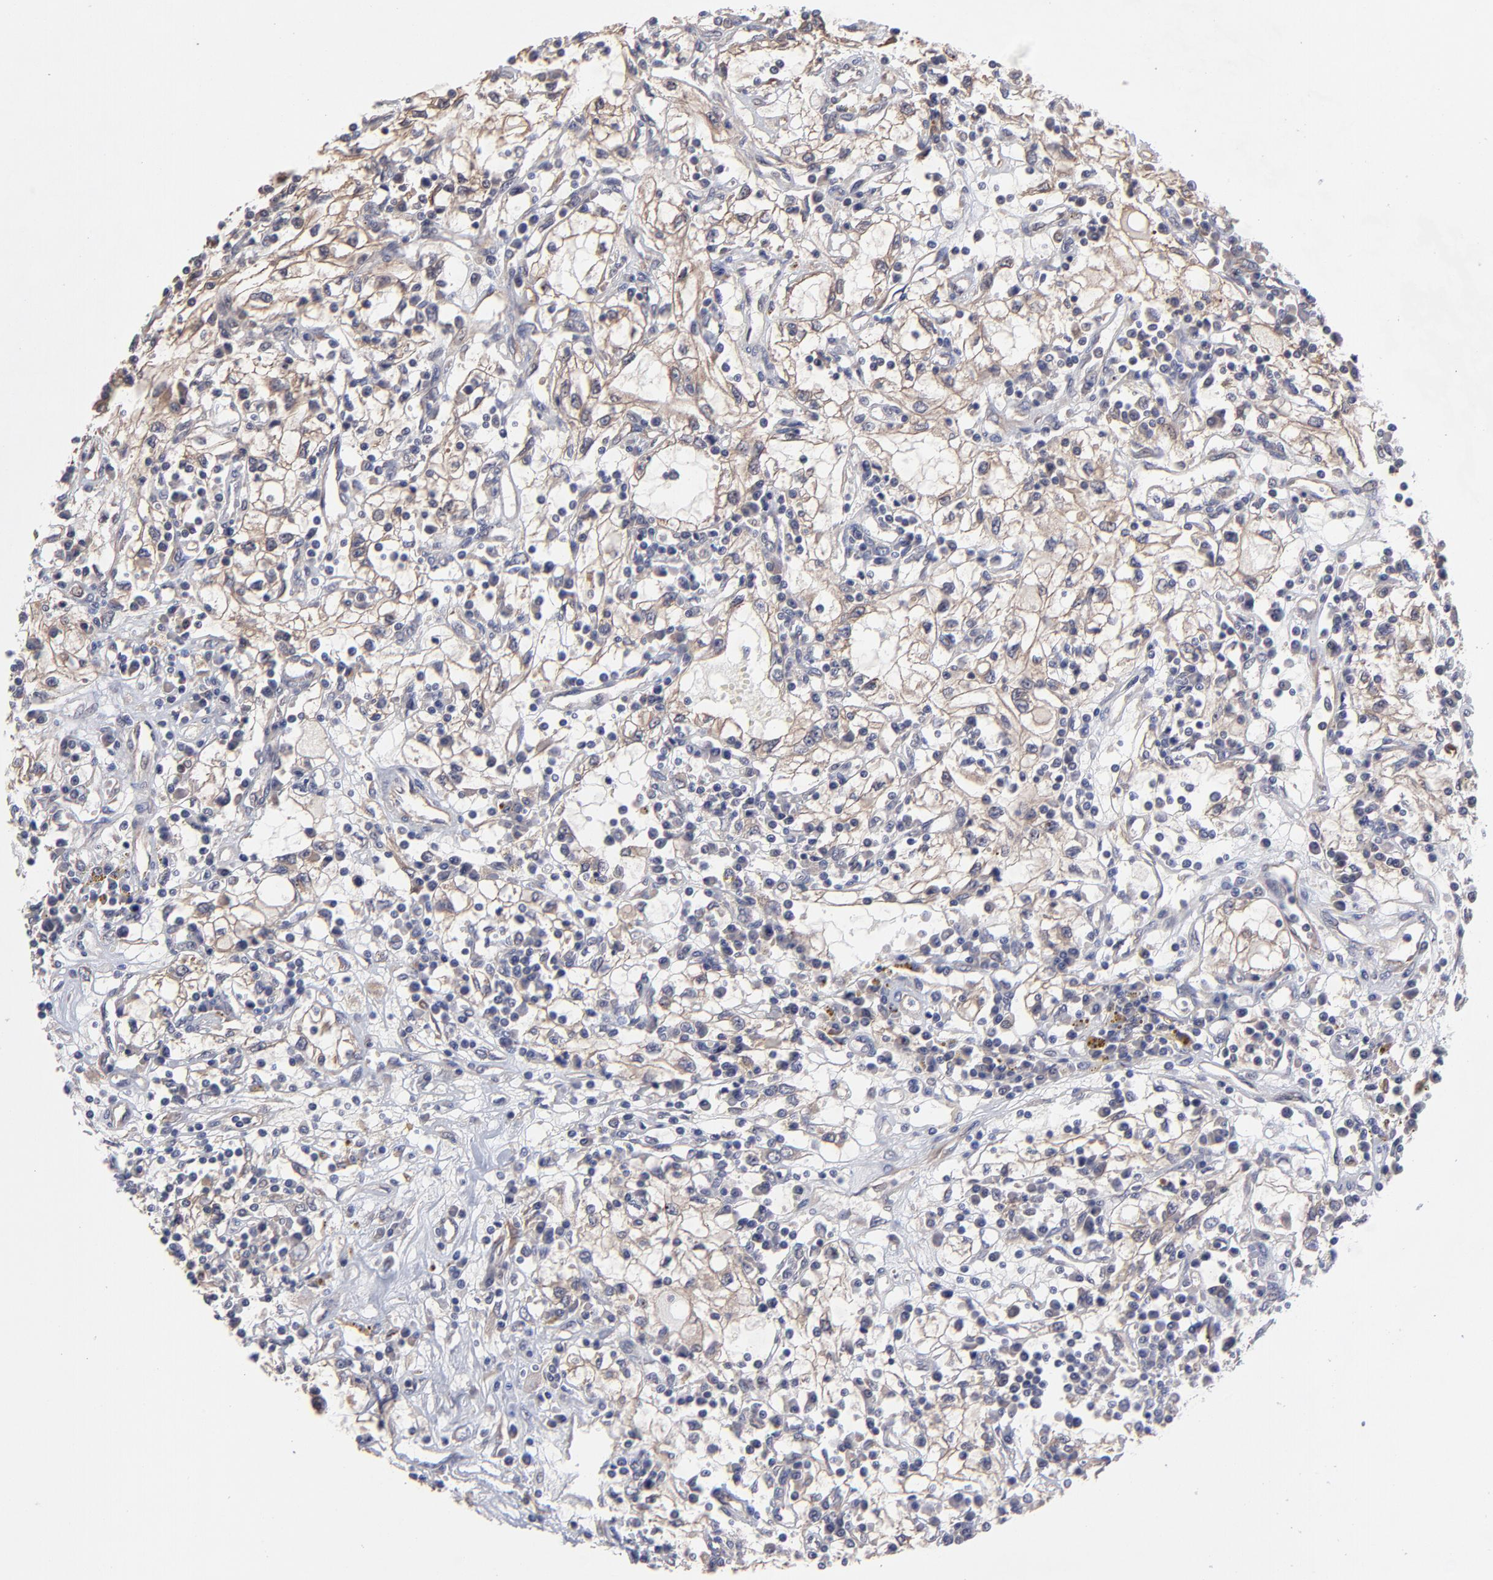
{"staining": {"intensity": "weak", "quantity": "25%-75%", "location": "cytoplasmic/membranous"}, "tissue": "renal cancer", "cell_type": "Tumor cells", "image_type": "cancer", "snomed": [{"axis": "morphology", "description": "Adenocarcinoma, NOS"}, {"axis": "topography", "description": "Kidney"}], "caption": "Immunohistochemistry (IHC) micrograph of renal adenocarcinoma stained for a protein (brown), which demonstrates low levels of weak cytoplasmic/membranous positivity in approximately 25%-75% of tumor cells.", "gene": "ZNF780B", "patient": {"sex": "male", "age": 82}}